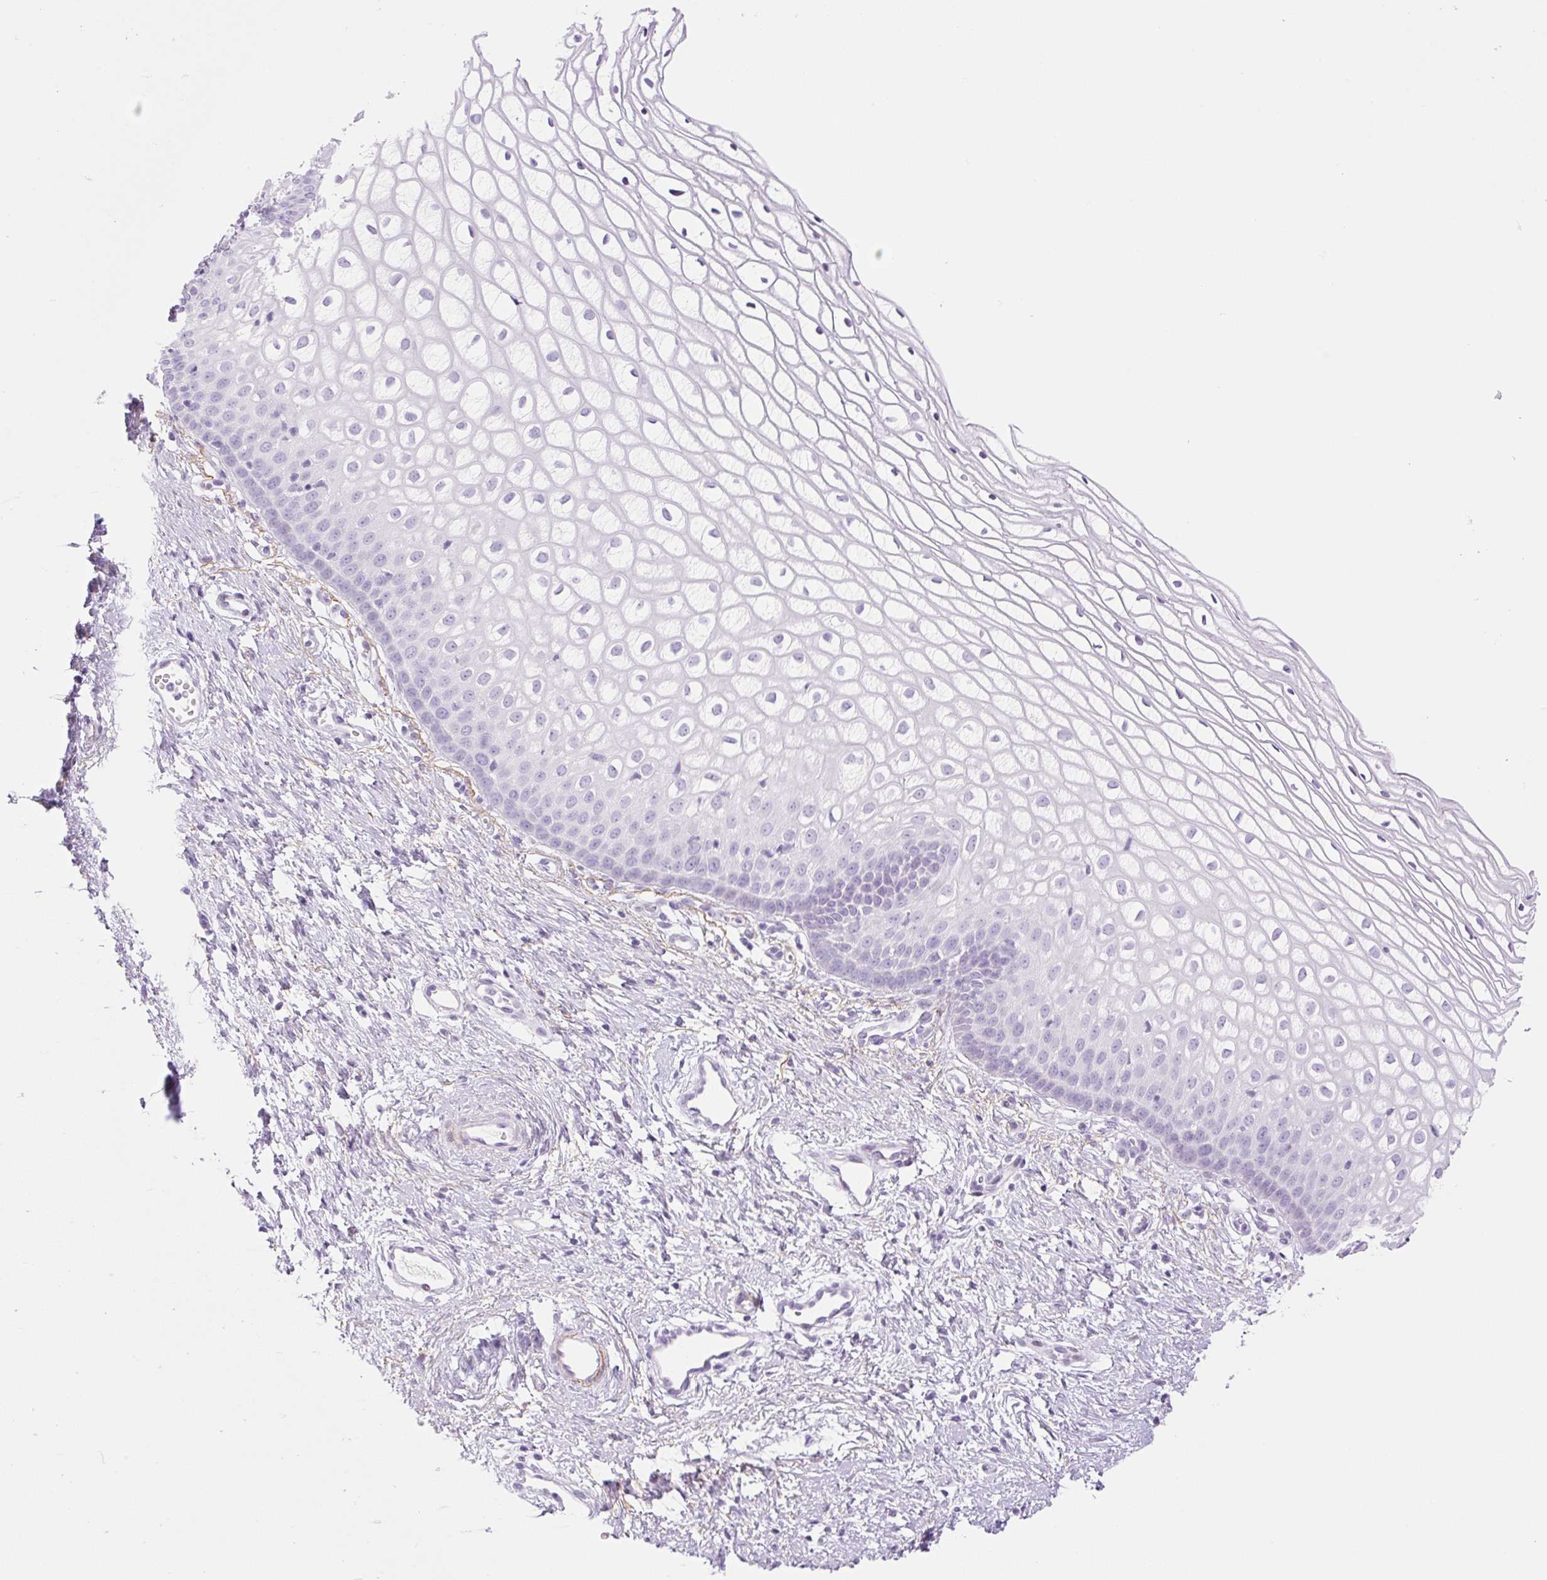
{"staining": {"intensity": "negative", "quantity": "none", "location": "none"}, "tissue": "cervix", "cell_type": "Glandular cells", "image_type": "normal", "snomed": [{"axis": "morphology", "description": "Normal tissue, NOS"}, {"axis": "topography", "description": "Cervix"}], "caption": "Image shows no significant protein positivity in glandular cells of benign cervix. Nuclei are stained in blue.", "gene": "SP140L", "patient": {"sex": "female", "age": 36}}